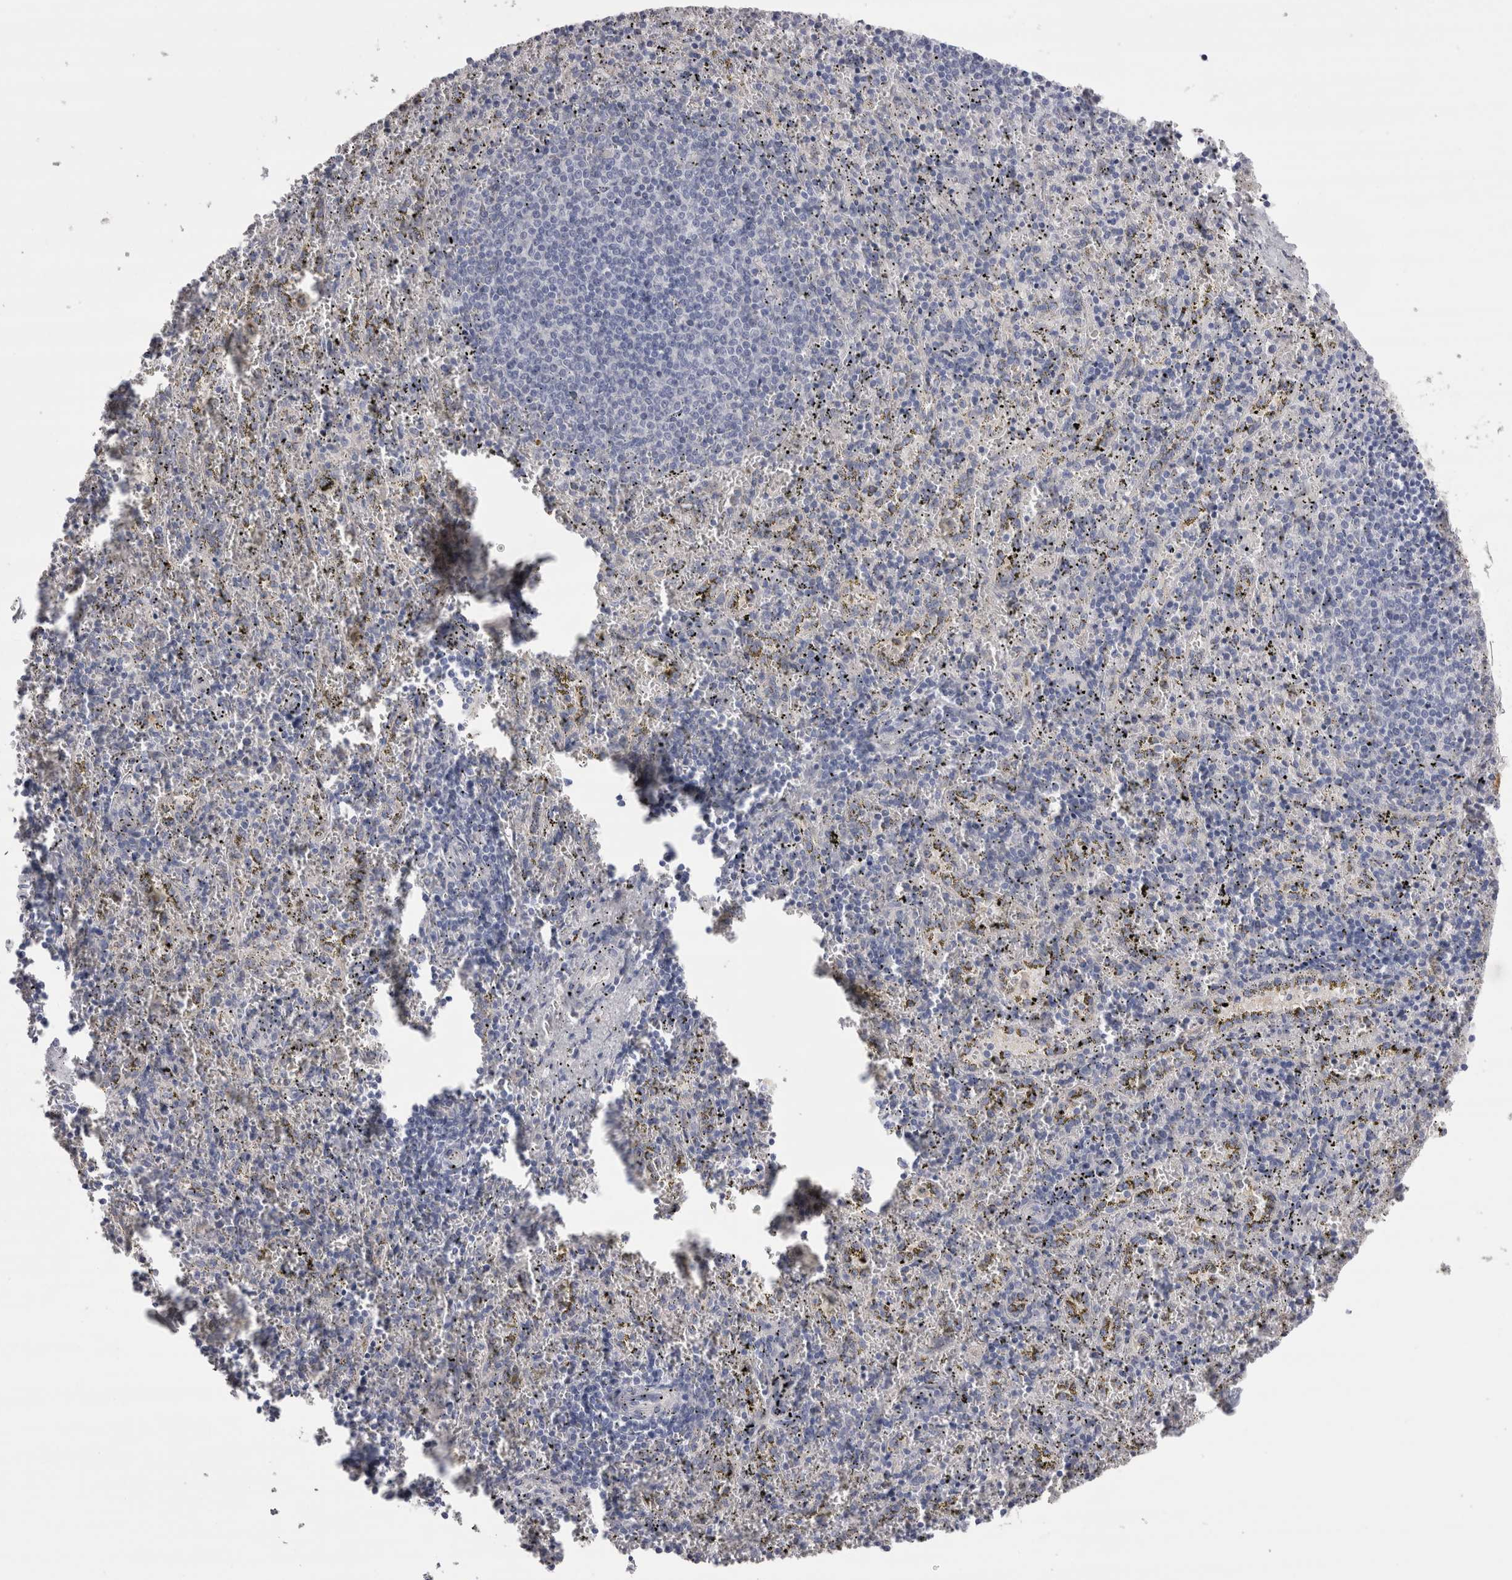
{"staining": {"intensity": "negative", "quantity": "none", "location": "none"}, "tissue": "spleen", "cell_type": "Cells in red pulp", "image_type": "normal", "snomed": [{"axis": "morphology", "description": "Normal tissue, NOS"}, {"axis": "topography", "description": "Spleen"}], "caption": "A histopathology image of human spleen is negative for staining in cells in red pulp. The staining is performed using DAB brown chromogen with nuclei counter-stained in using hematoxylin.", "gene": "REG1A", "patient": {"sex": "male", "age": 11}}